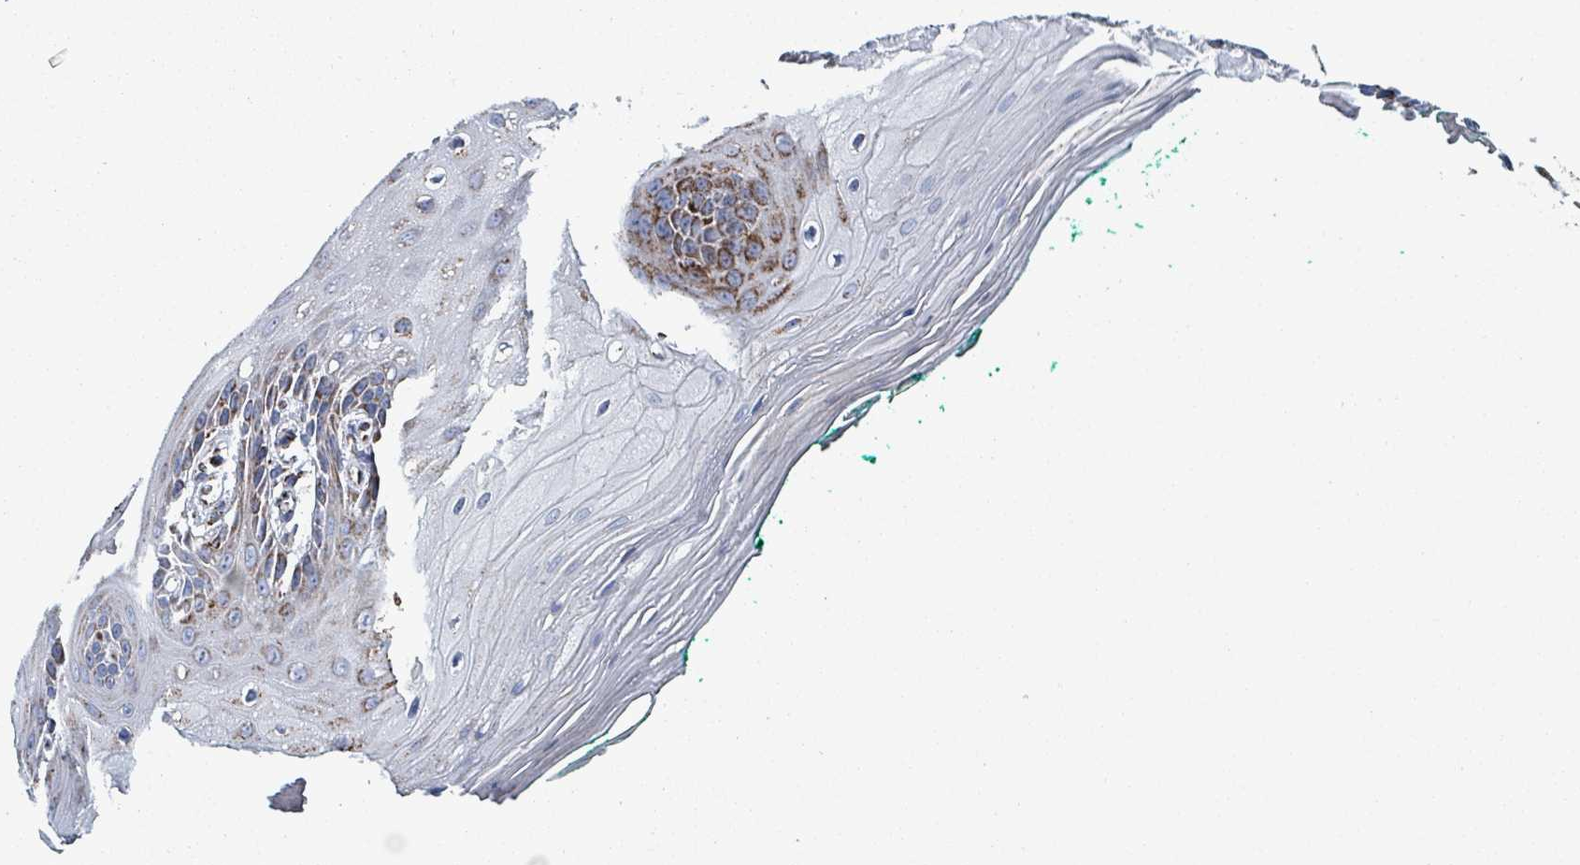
{"staining": {"intensity": "strong", "quantity": "25%-75%", "location": "cytoplasmic/membranous"}, "tissue": "oral mucosa", "cell_type": "Squamous epithelial cells", "image_type": "normal", "snomed": [{"axis": "morphology", "description": "Normal tissue, NOS"}, {"axis": "morphology", "description": "Squamous cell carcinoma, NOS"}, {"axis": "topography", "description": "Oral tissue"}, {"axis": "topography", "description": "Tounge, NOS"}, {"axis": "topography", "description": "Head-Neck"}], "caption": "IHC of normal oral mucosa exhibits high levels of strong cytoplasmic/membranous staining in approximately 25%-75% of squamous epithelial cells.", "gene": "IDH3B", "patient": {"sex": "male", "age": 79}}